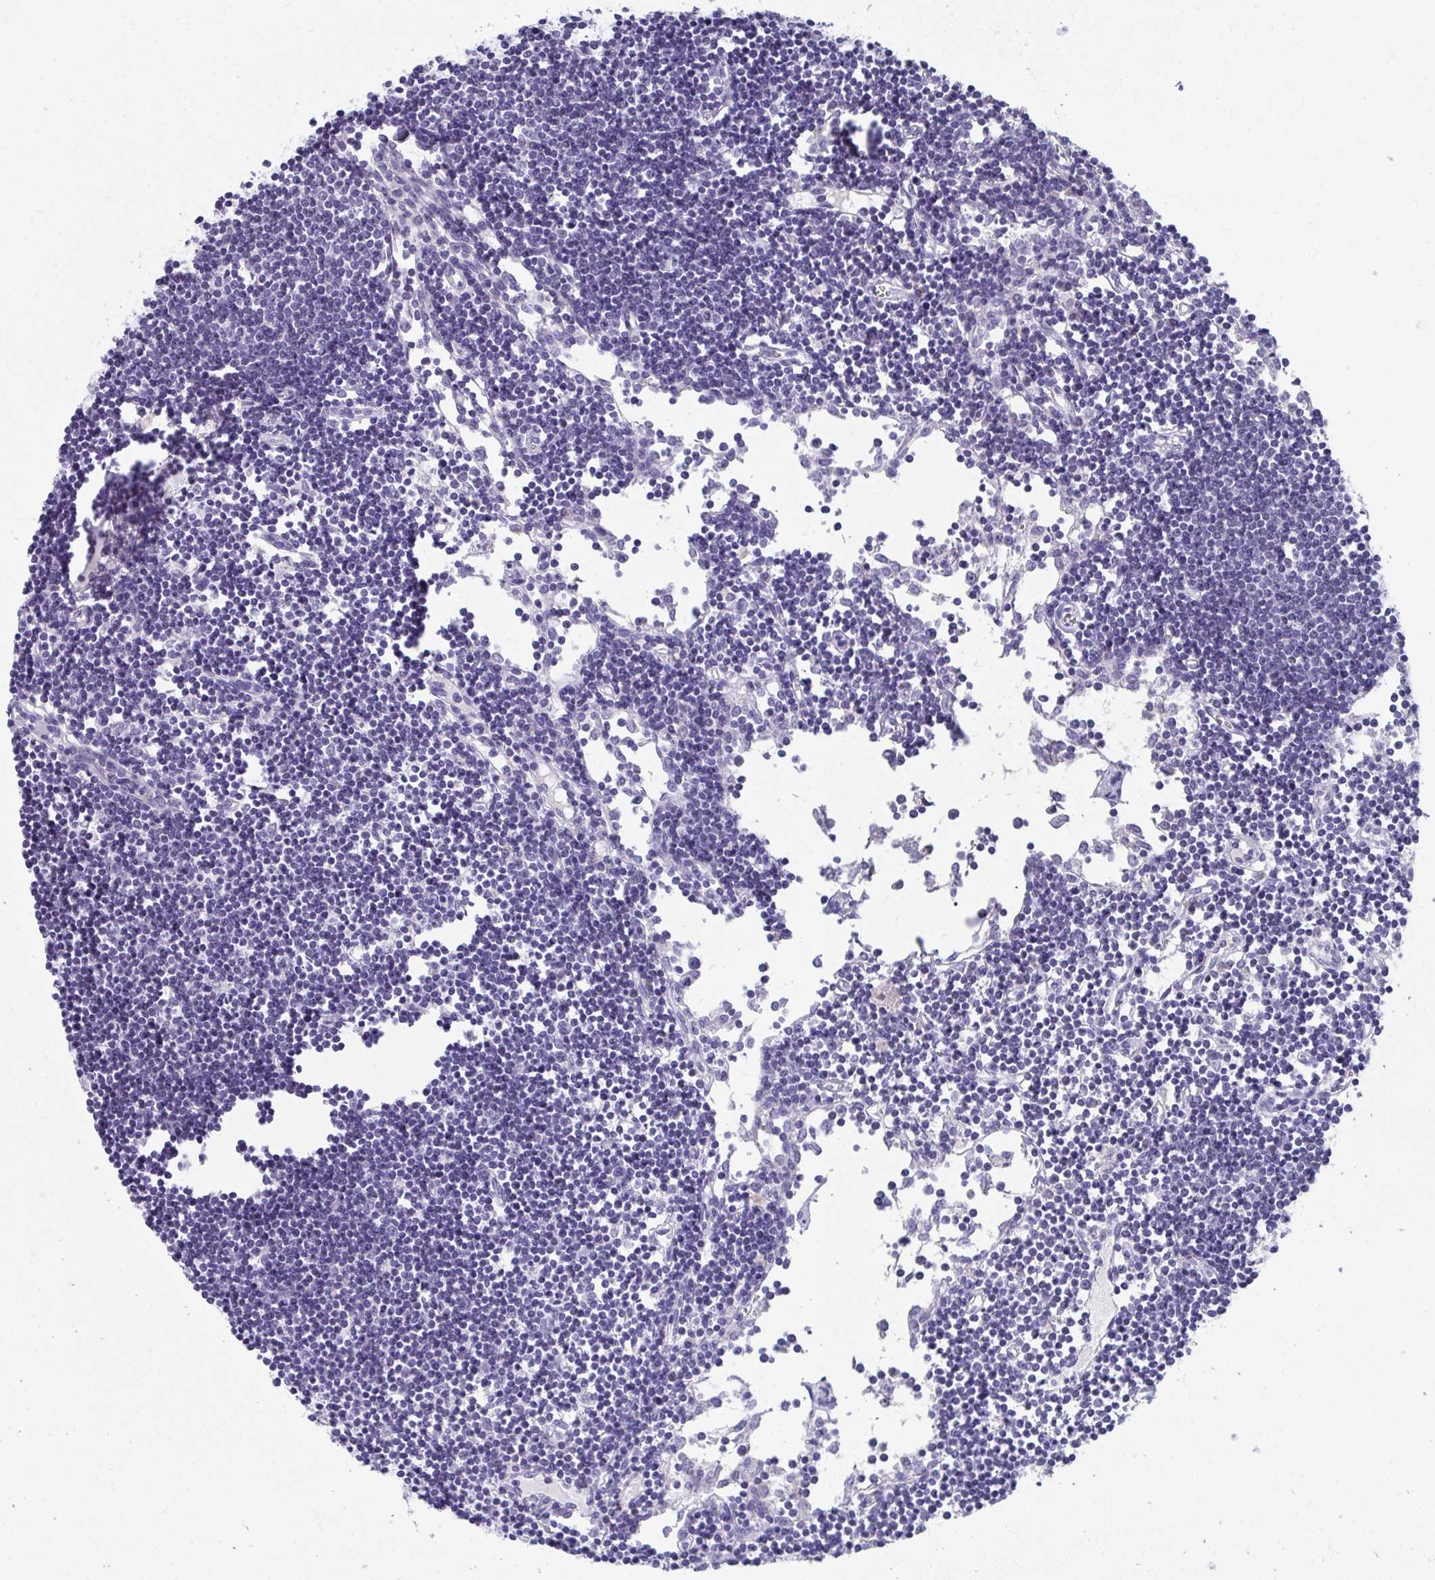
{"staining": {"intensity": "negative", "quantity": "none", "location": "none"}, "tissue": "lymph node", "cell_type": "Germinal center cells", "image_type": "normal", "snomed": [{"axis": "morphology", "description": "Normal tissue, NOS"}, {"axis": "topography", "description": "Lymph node"}], "caption": "This is an immunohistochemistry (IHC) image of normal human lymph node. There is no staining in germinal center cells.", "gene": "TMPRSS2", "patient": {"sex": "female", "age": 65}}